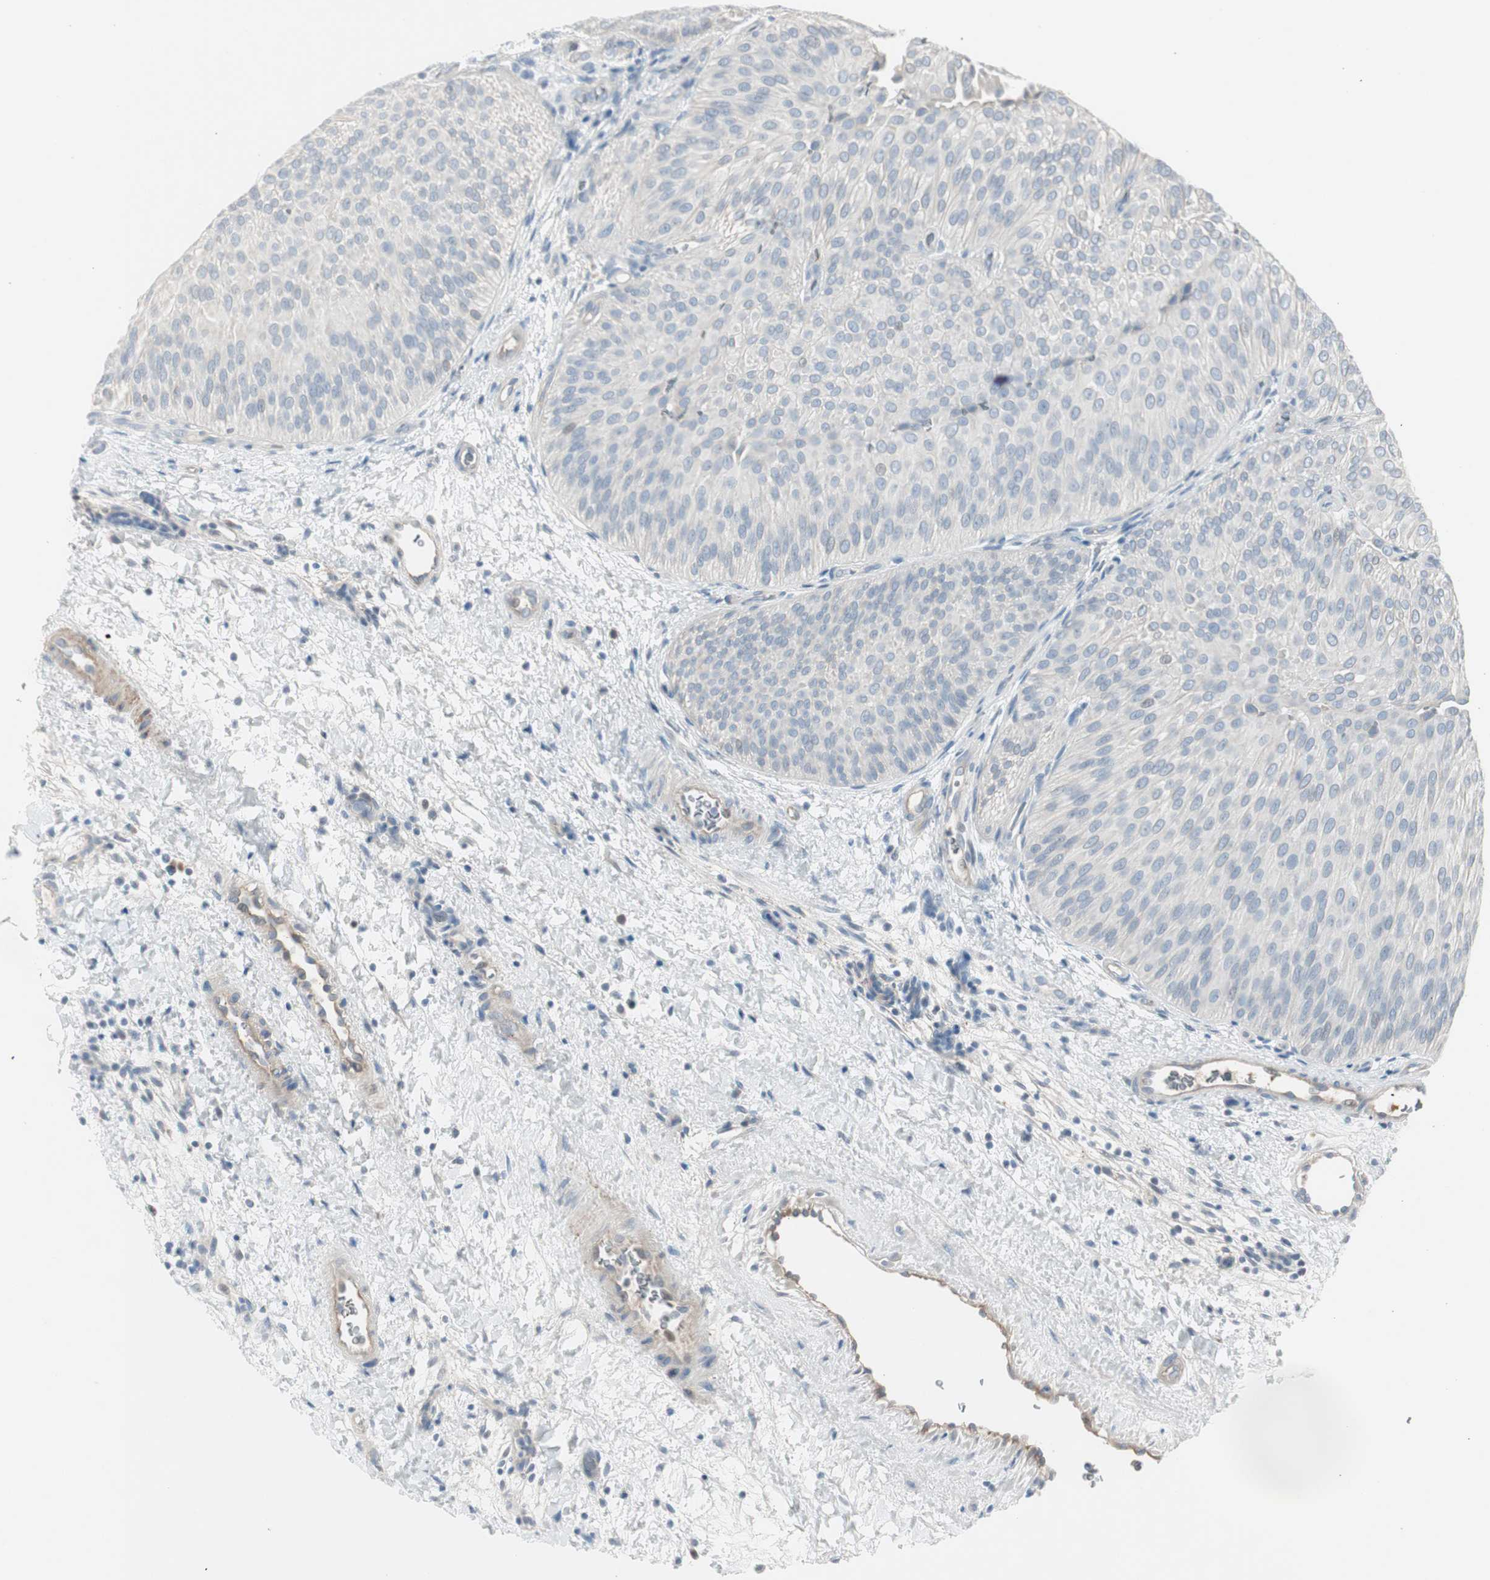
{"staining": {"intensity": "negative", "quantity": "none", "location": "none"}, "tissue": "urothelial cancer", "cell_type": "Tumor cells", "image_type": "cancer", "snomed": [{"axis": "morphology", "description": "Urothelial carcinoma, Low grade"}, {"axis": "topography", "description": "Urinary bladder"}], "caption": "Immunohistochemistry photomicrograph of neoplastic tissue: human low-grade urothelial carcinoma stained with DAB reveals no significant protein staining in tumor cells. (DAB (3,3'-diaminobenzidine) immunohistochemistry (IHC) visualized using brightfield microscopy, high magnification).", "gene": "CACNA2D1", "patient": {"sex": "female", "age": 60}}